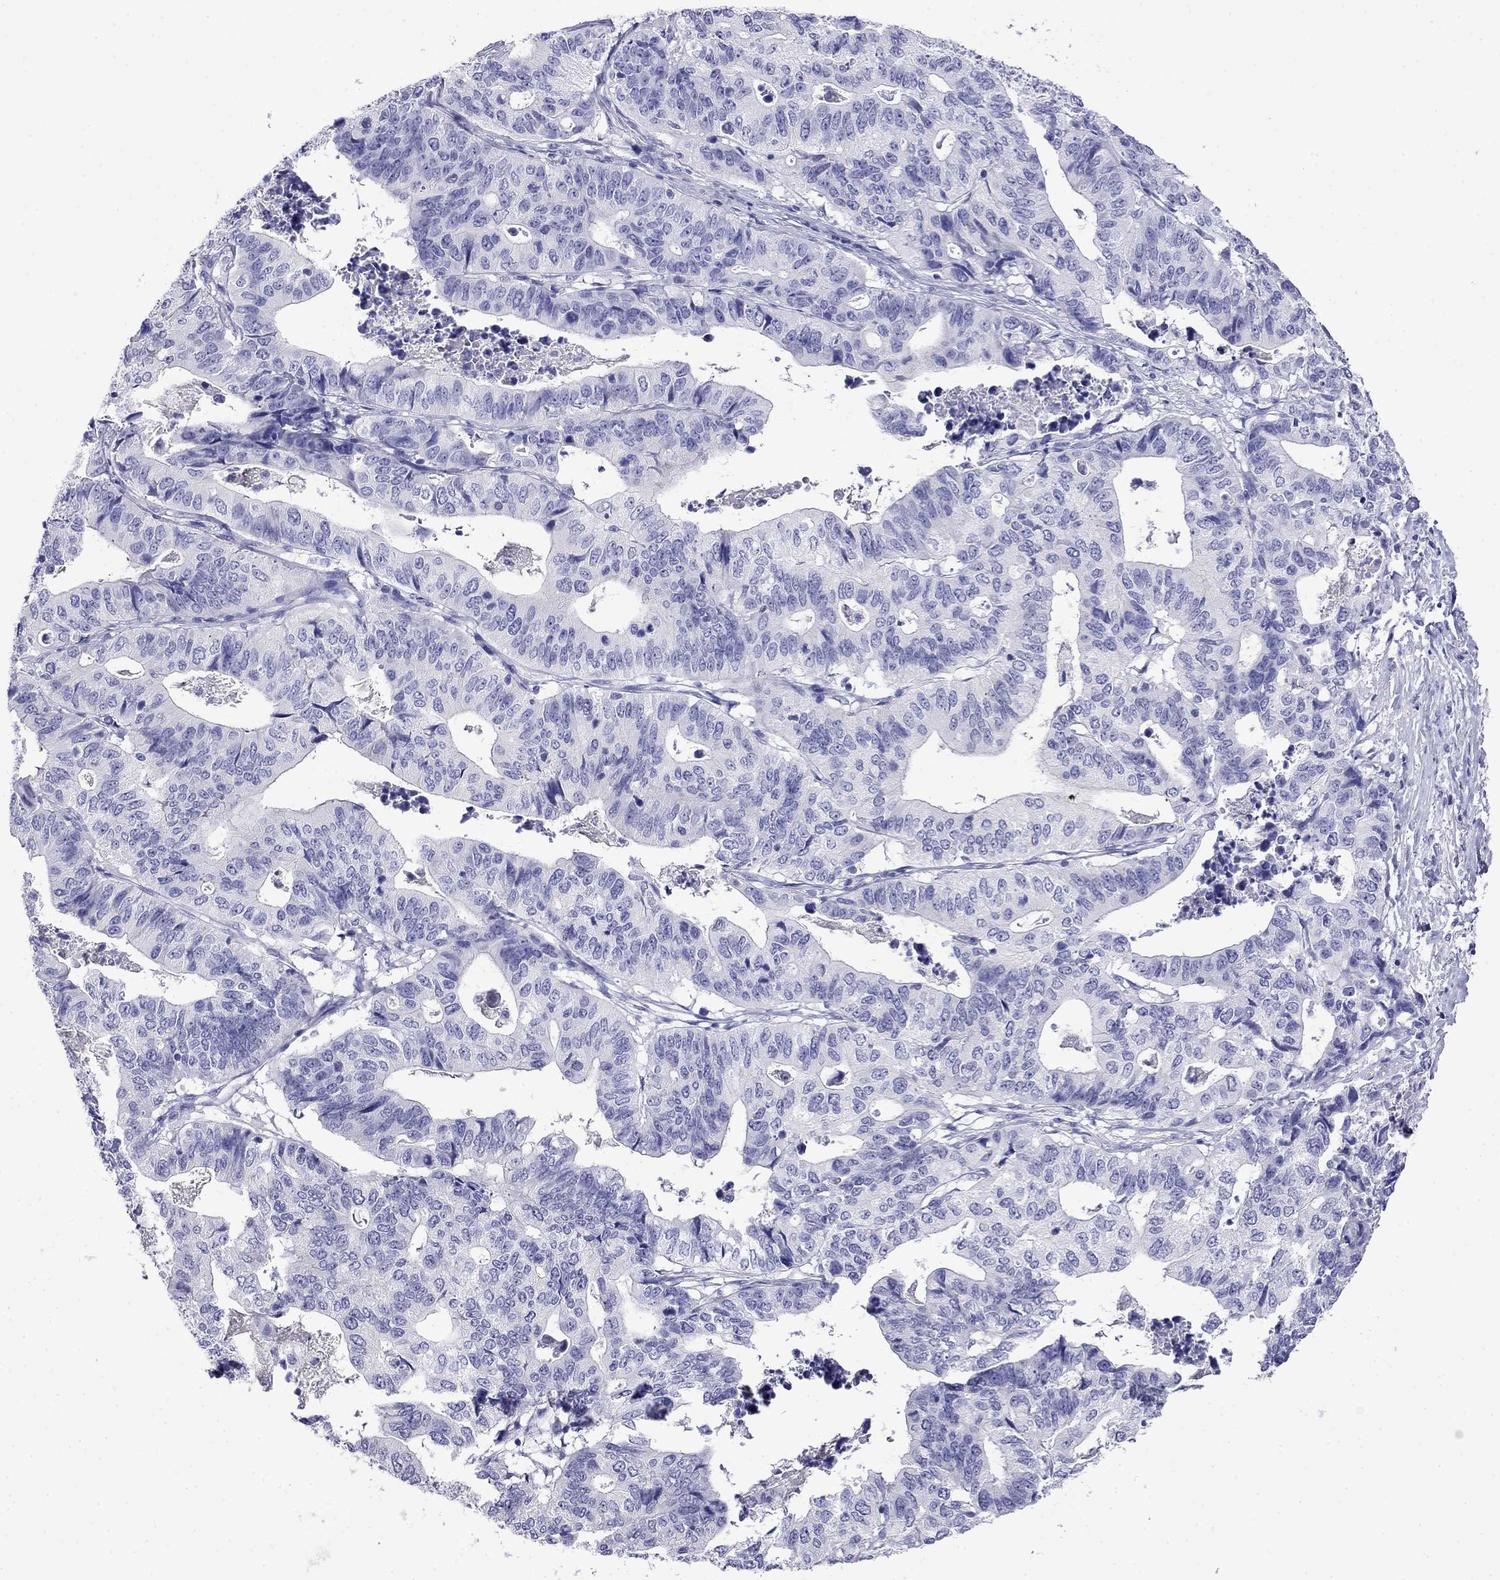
{"staining": {"intensity": "negative", "quantity": "none", "location": "none"}, "tissue": "stomach cancer", "cell_type": "Tumor cells", "image_type": "cancer", "snomed": [{"axis": "morphology", "description": "Adenocarcinoma, NOS"}, {"axis": "topography", "description": "Stomach, upper"}], "caption": "DAB (3,3'-diaminobenzidine) immunohistochemical staining of adenocarcinoma (stomach) exhibits no significant positivity in tumor cells.", "gene": "MYO15A", "patient": {"sex": "female", "age": 67}}